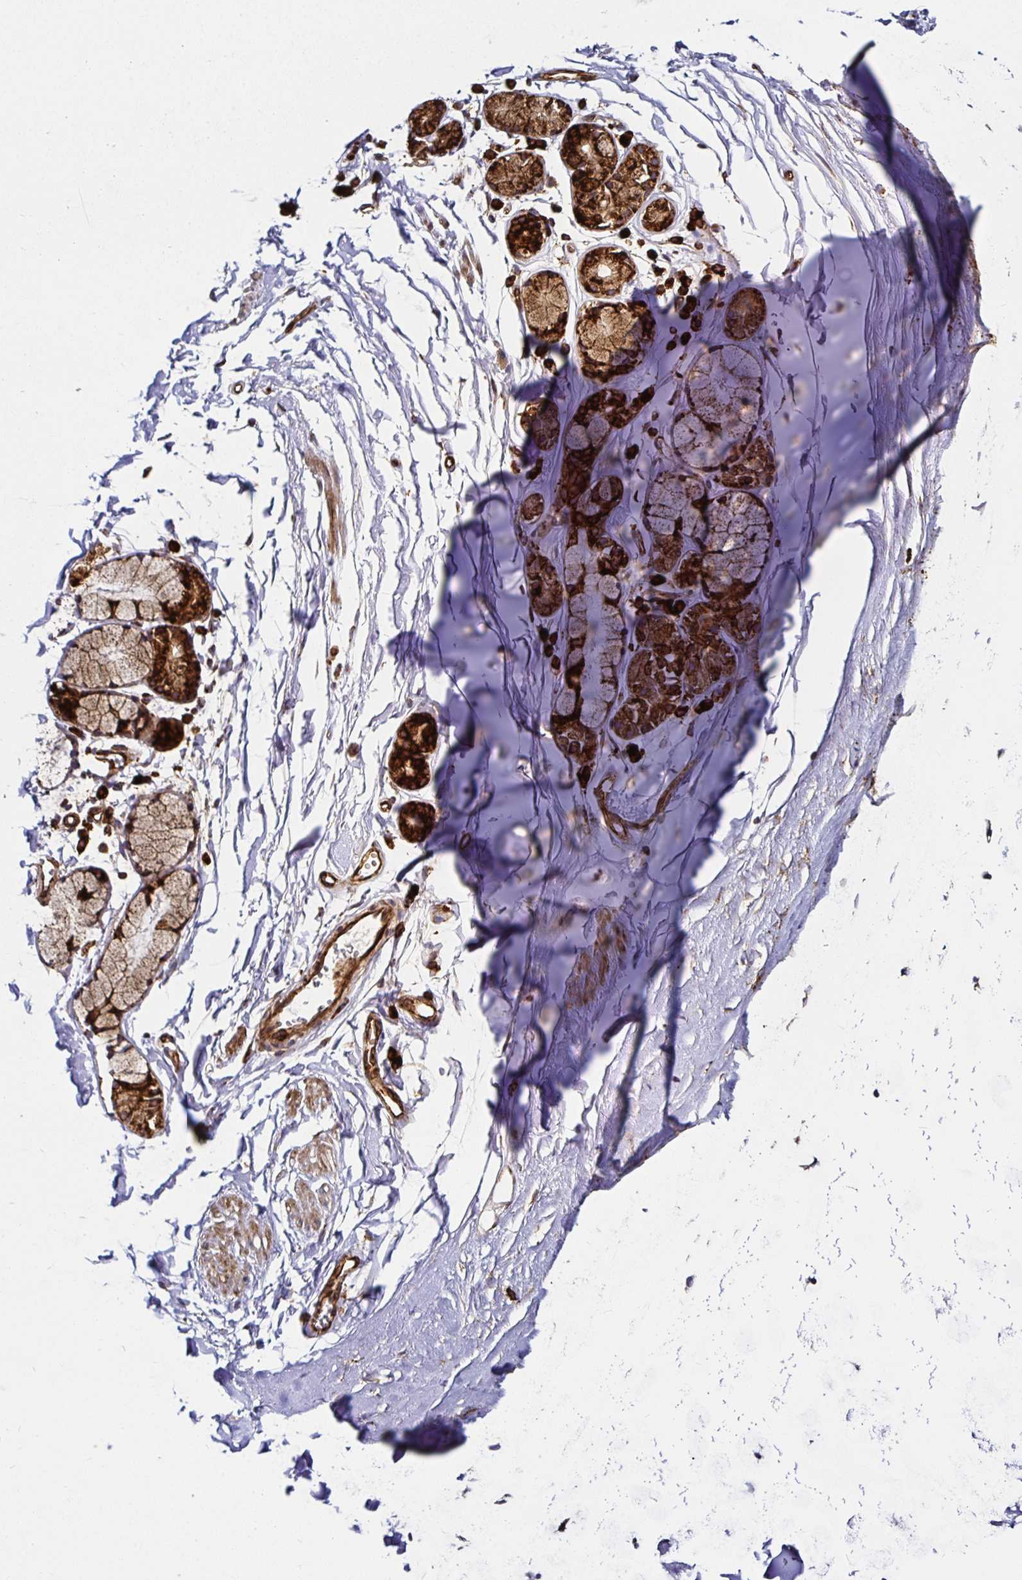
{"staining": {"intensity": "moderate", "quantity": ">75%", "location": "cytoplasmic/membranous"}, "tissue": "adipose tissue", "cell_type": "Adipocytes", "image_type": "normal", "snomed": [{"axis": "morphology", "description": "Normal tissue, NOS"}, {"axis": "topography", "description": "Cartilage tissue"}, {"axis": "topography", "description": "Bronchus"}, {"axis": "topography", "description": "Peripheral nerve tissue"}], "caption": "High-power microscopy captured an immunohistochemistry micrograph of normal adipose tissue, revealing moderate cytoplasmic/membranous expression in approximately >75% of adipocytes. Using DAB (brown) and hematoxylin (blue) stains, captured at high magnification using brightfield microscopy.", "gene": "SMYD3", "patient": {"sex": "female", "age": 59}}